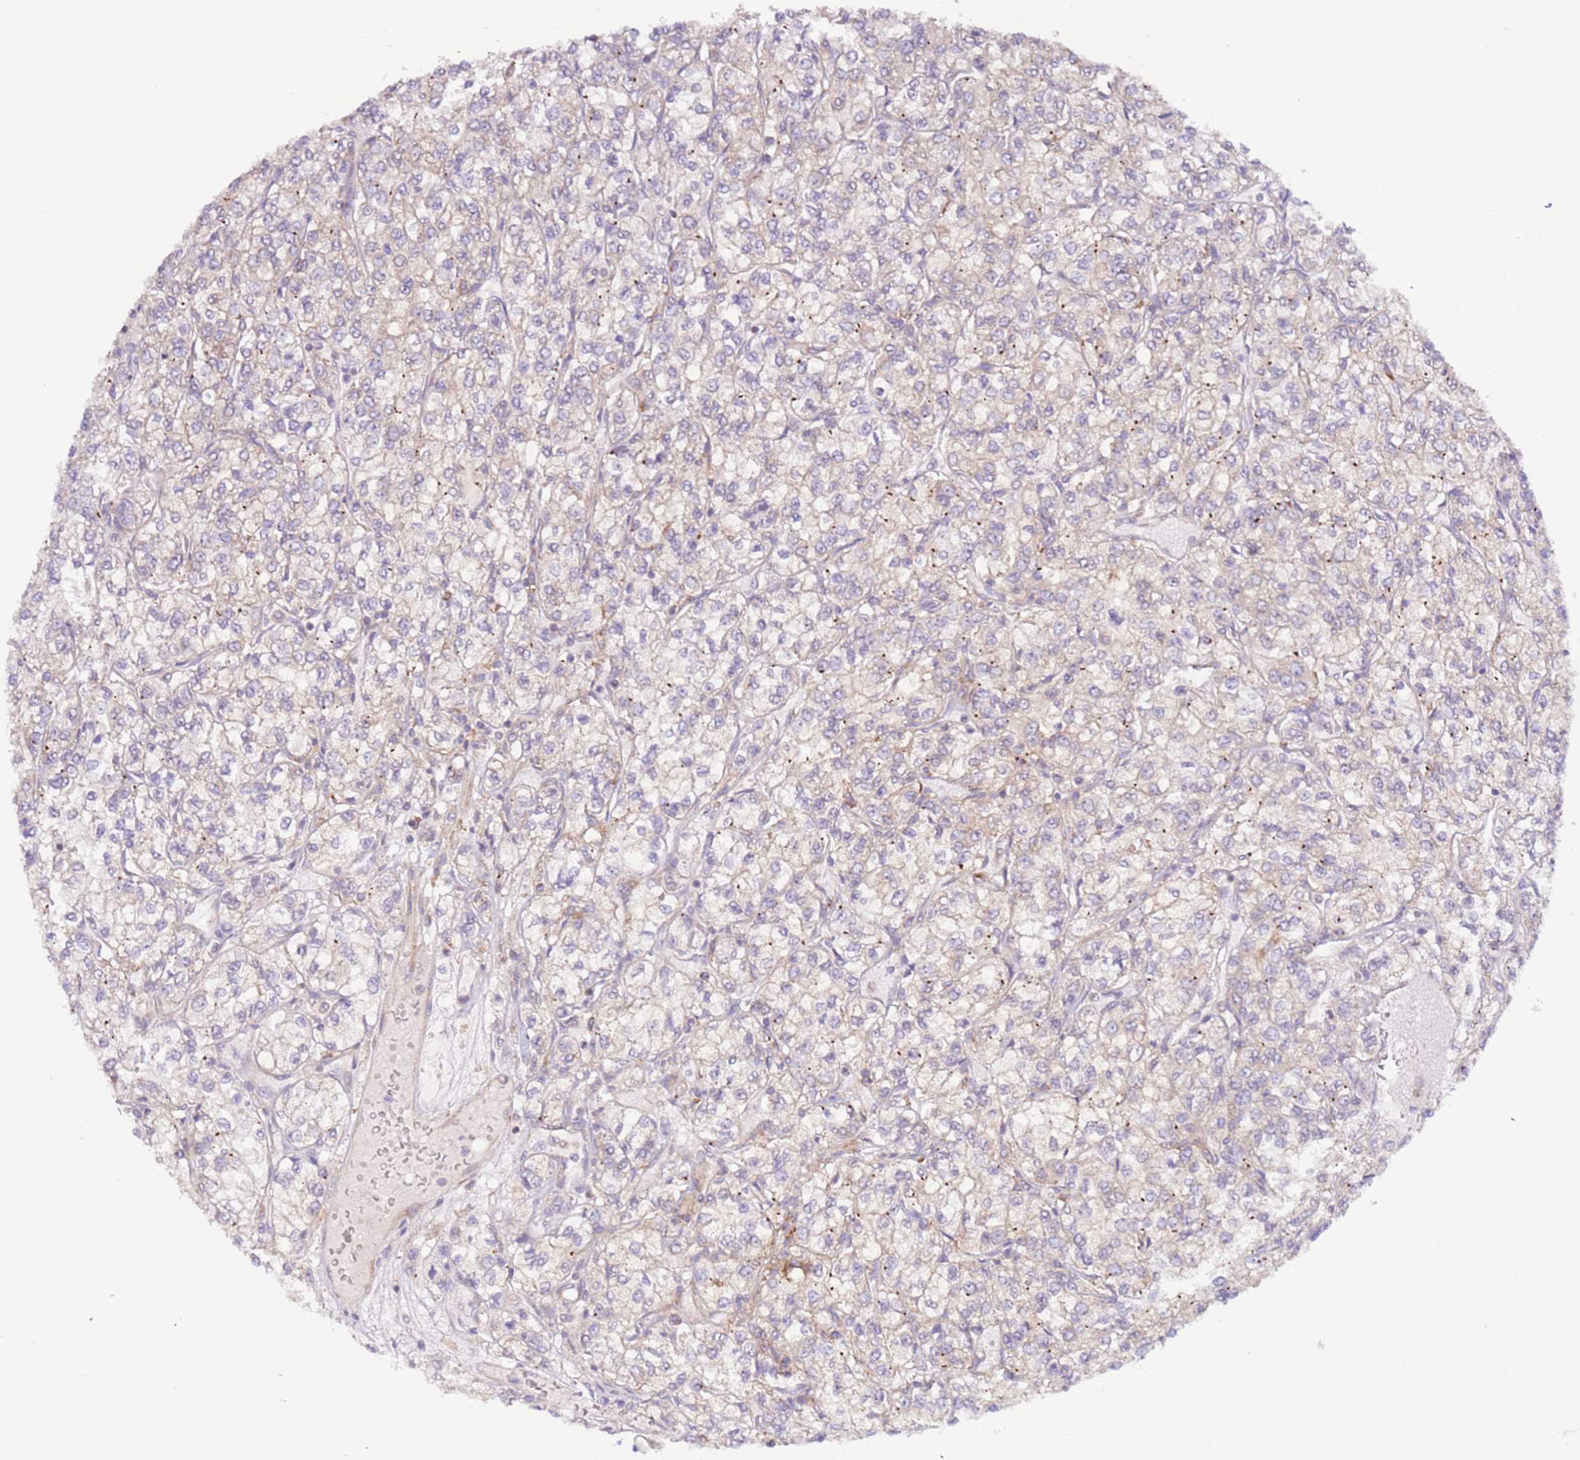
{"staining": {"intensity": "negative", "quantity": "none", "location": "none"}, "tissue": "renal cancer", "cell_type": "Tumor cells", "image_type": "cancer", "snomed": [{"axis": "morphology", "description": "Adenocarcinoma, NOS"}, {"axis": "topography", "description": "Kidney"}], "caption": "High power microscopy photomicrograph of an immunohistochemistry histopathology image of renal cancer, revealing no significant expression in tumor cells. (DAB IHC visualized using brightfield microscopy, high magnification).", "gene": "DDX19B", "patient": {"sex": "male", "age": 80}}